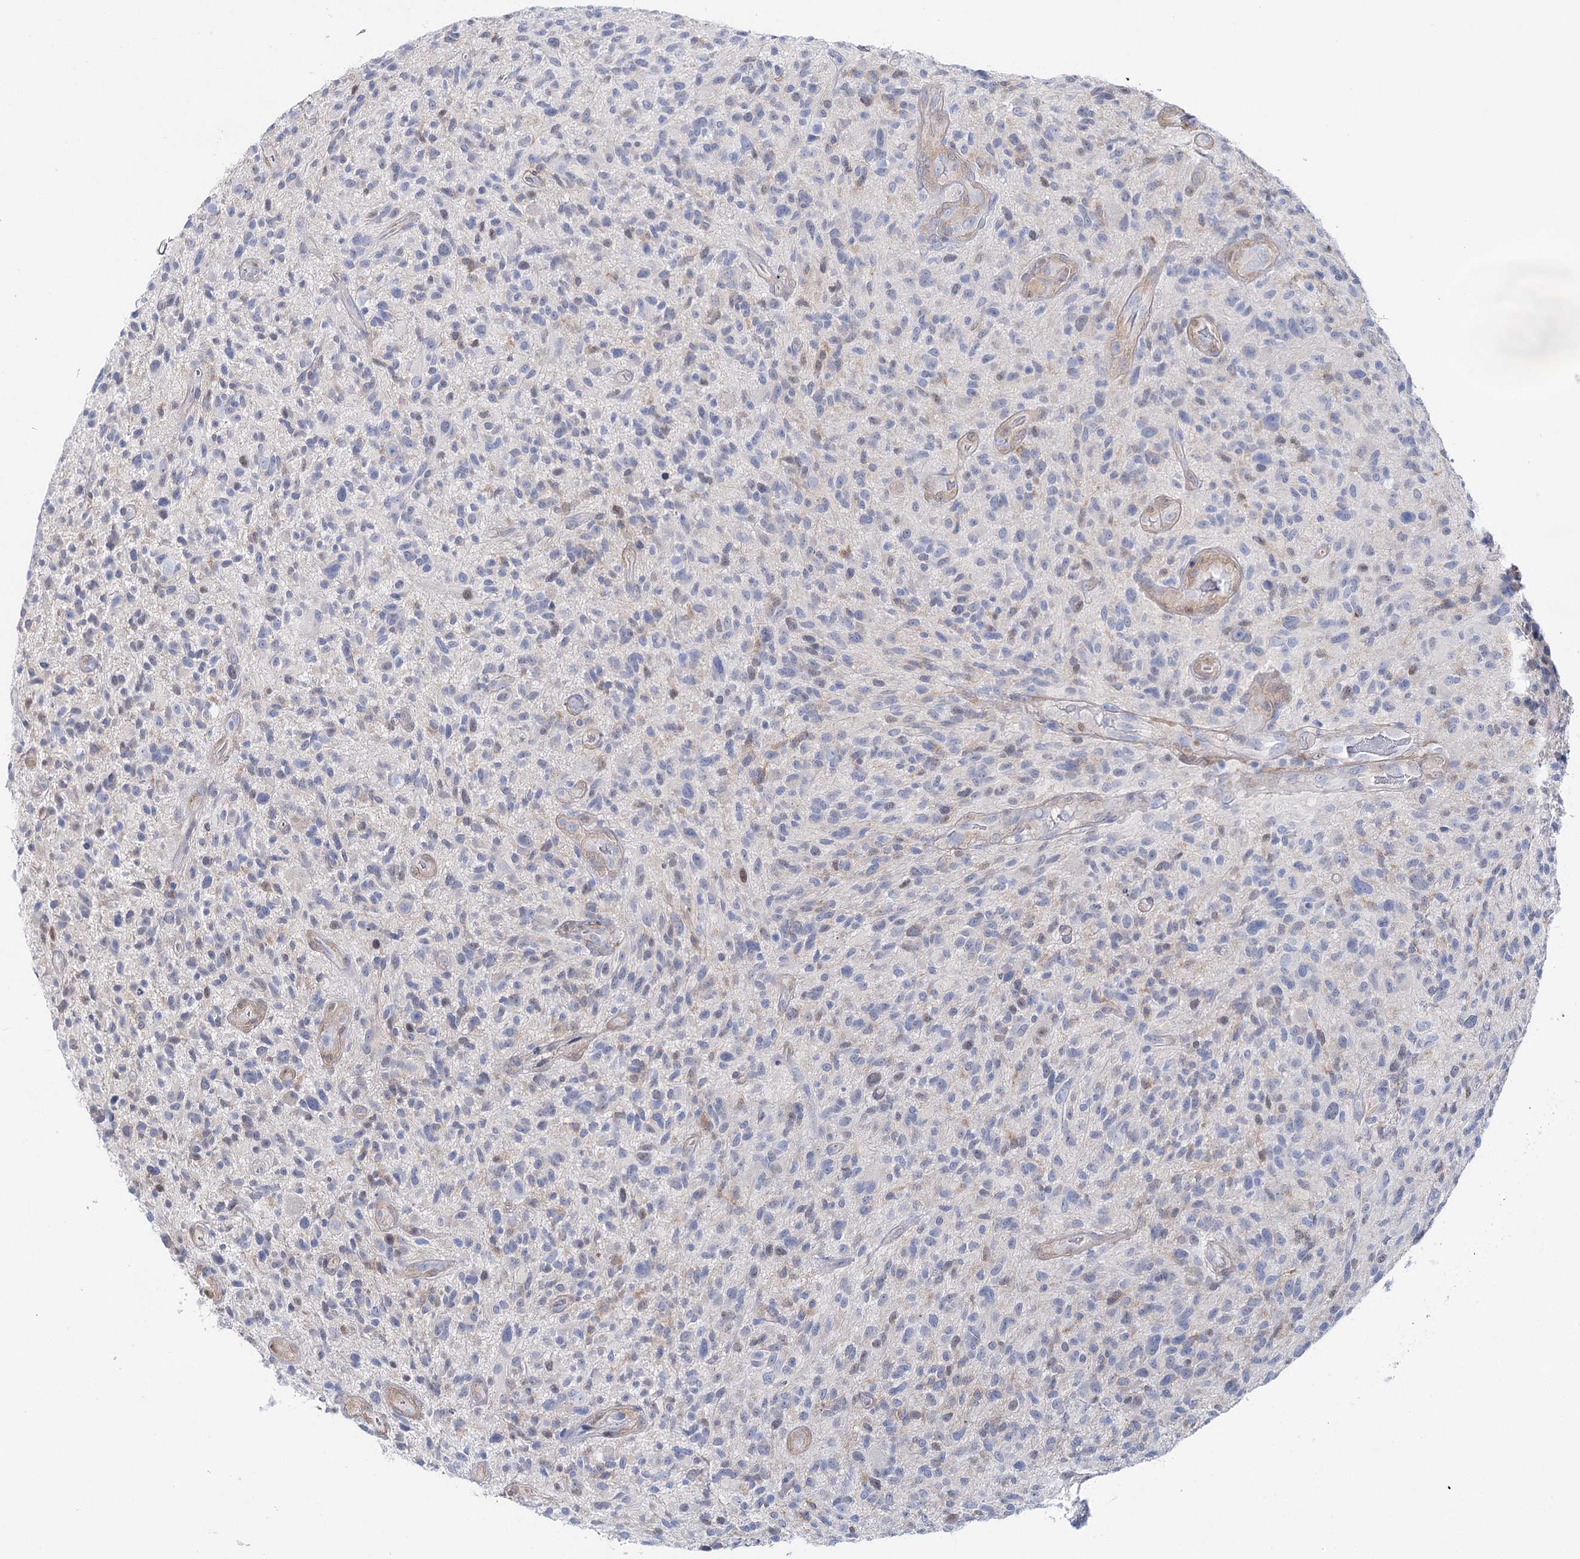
{"staining": {"intensity": "negative", "quantity": "none", "location": "none"}, "tissue": "glioma", "cell_type": "Tumor cells", "image_type": "cancer", "snomed": [{"axis": "morphology", "description": "Glioma, malignant, High grade"}, {"axis": "topography", "description": "Brain"}], "caption": "High magnification brightfield microscopy of glioma stained with DAB (3,3'-diaminobenzidine) (brown) and counterstained with hematoxylin (blue): tumor cells show no significant expression. (Stains: DAB (3,3'-diaminobenzidine) immunohistochemistry (IHC) with hematoxylin counter stain, Microscopy: brightfield microscopy at high magnification).", "gene": "UGDH", "patient": {"sex": "male", "age": 47}}